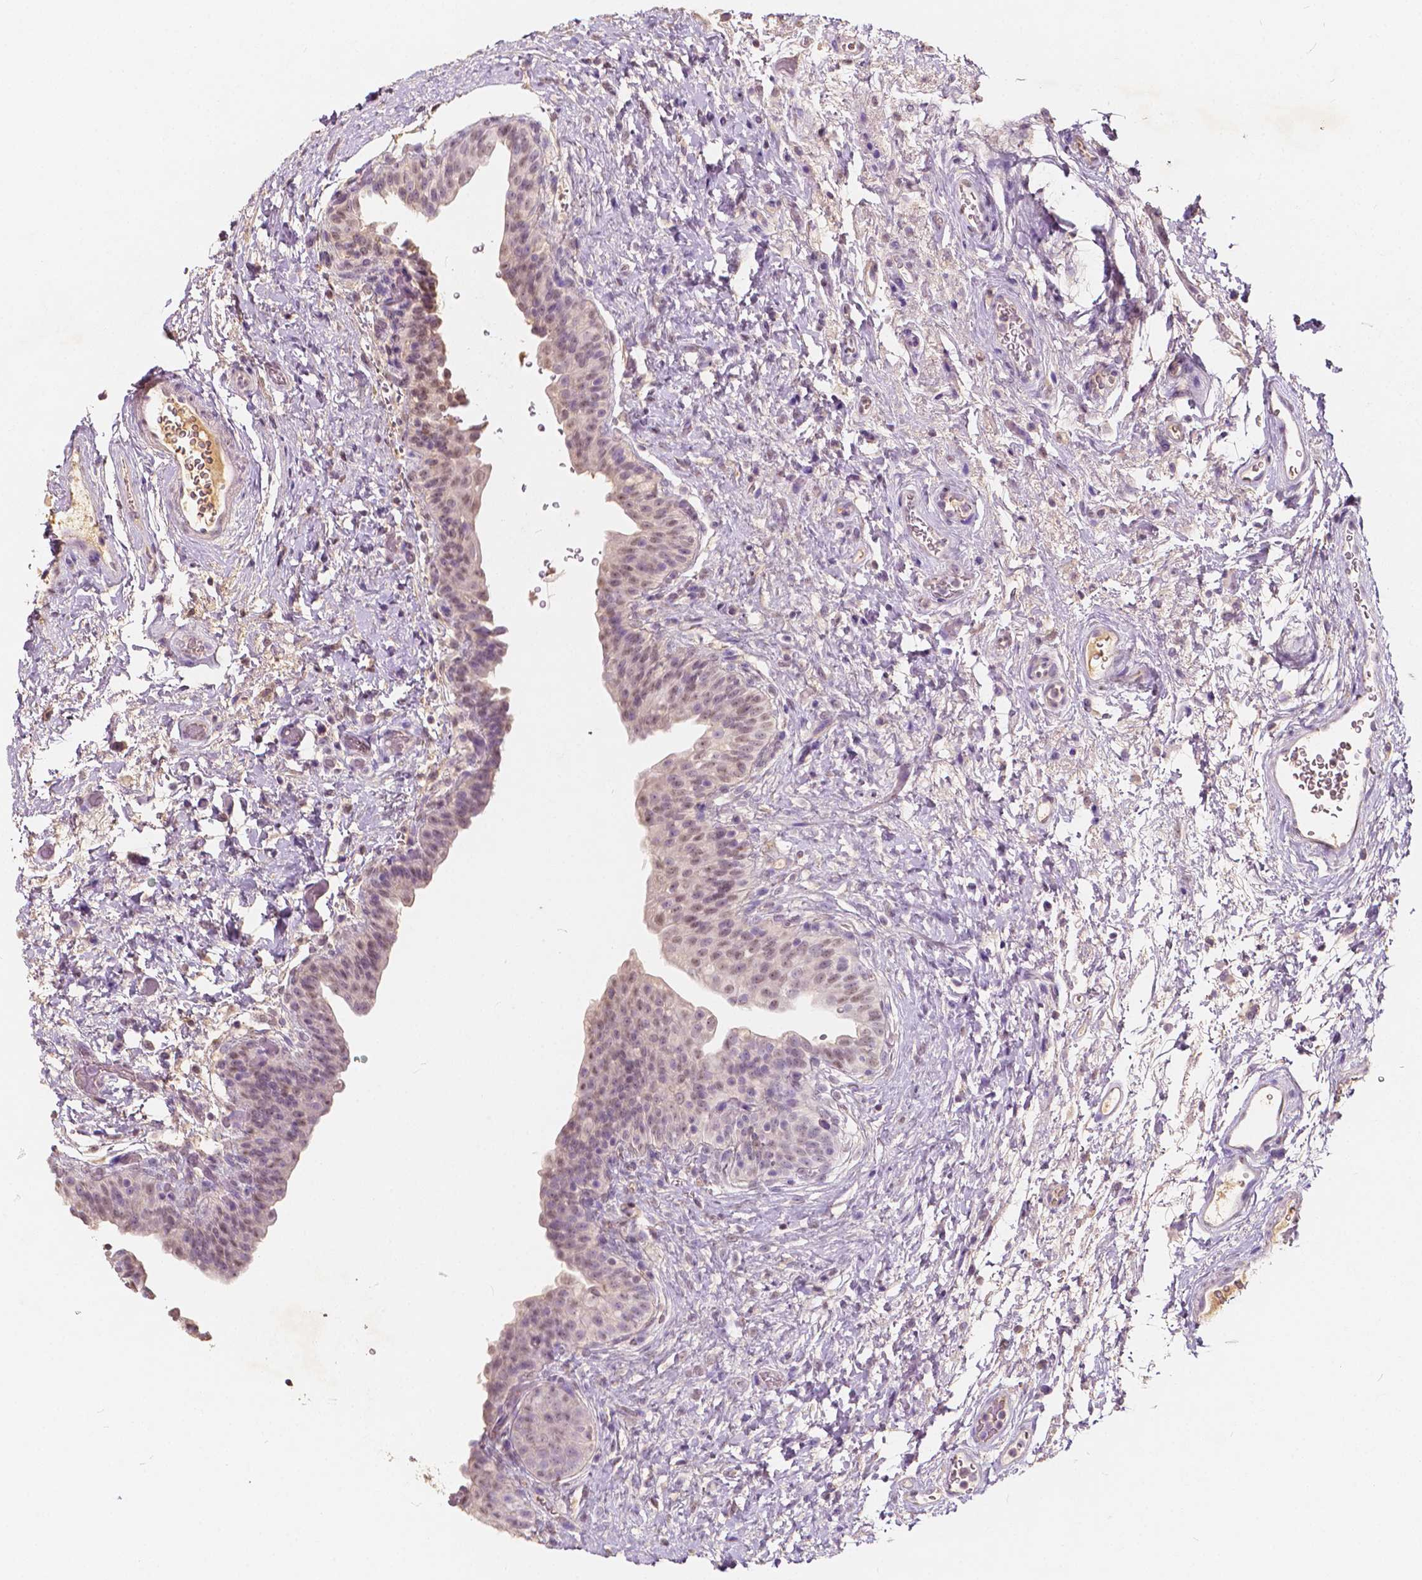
{"staining": {"intensity": "moderate", "quantity": "25%-75%", "location": "nuclear"}, "tissue": "urinary bladder", "cell_type": "Urothelial cells", "image_type": "normal", "snomed": [{"axis": "morphology", "description": "Normal tissue, NOS"}, {"axis": "topography", "description": "Urinary bladder"}], "caption": "DAB (3,3'-diaminobenzidine) immunohistochemical staining of unremarkable urinary bladder displays moderate nuclear protein staining in about 25%-75% of urothelial cells.", "gene": "SOX15", "patient": {"sex": "male", "age": 69}}